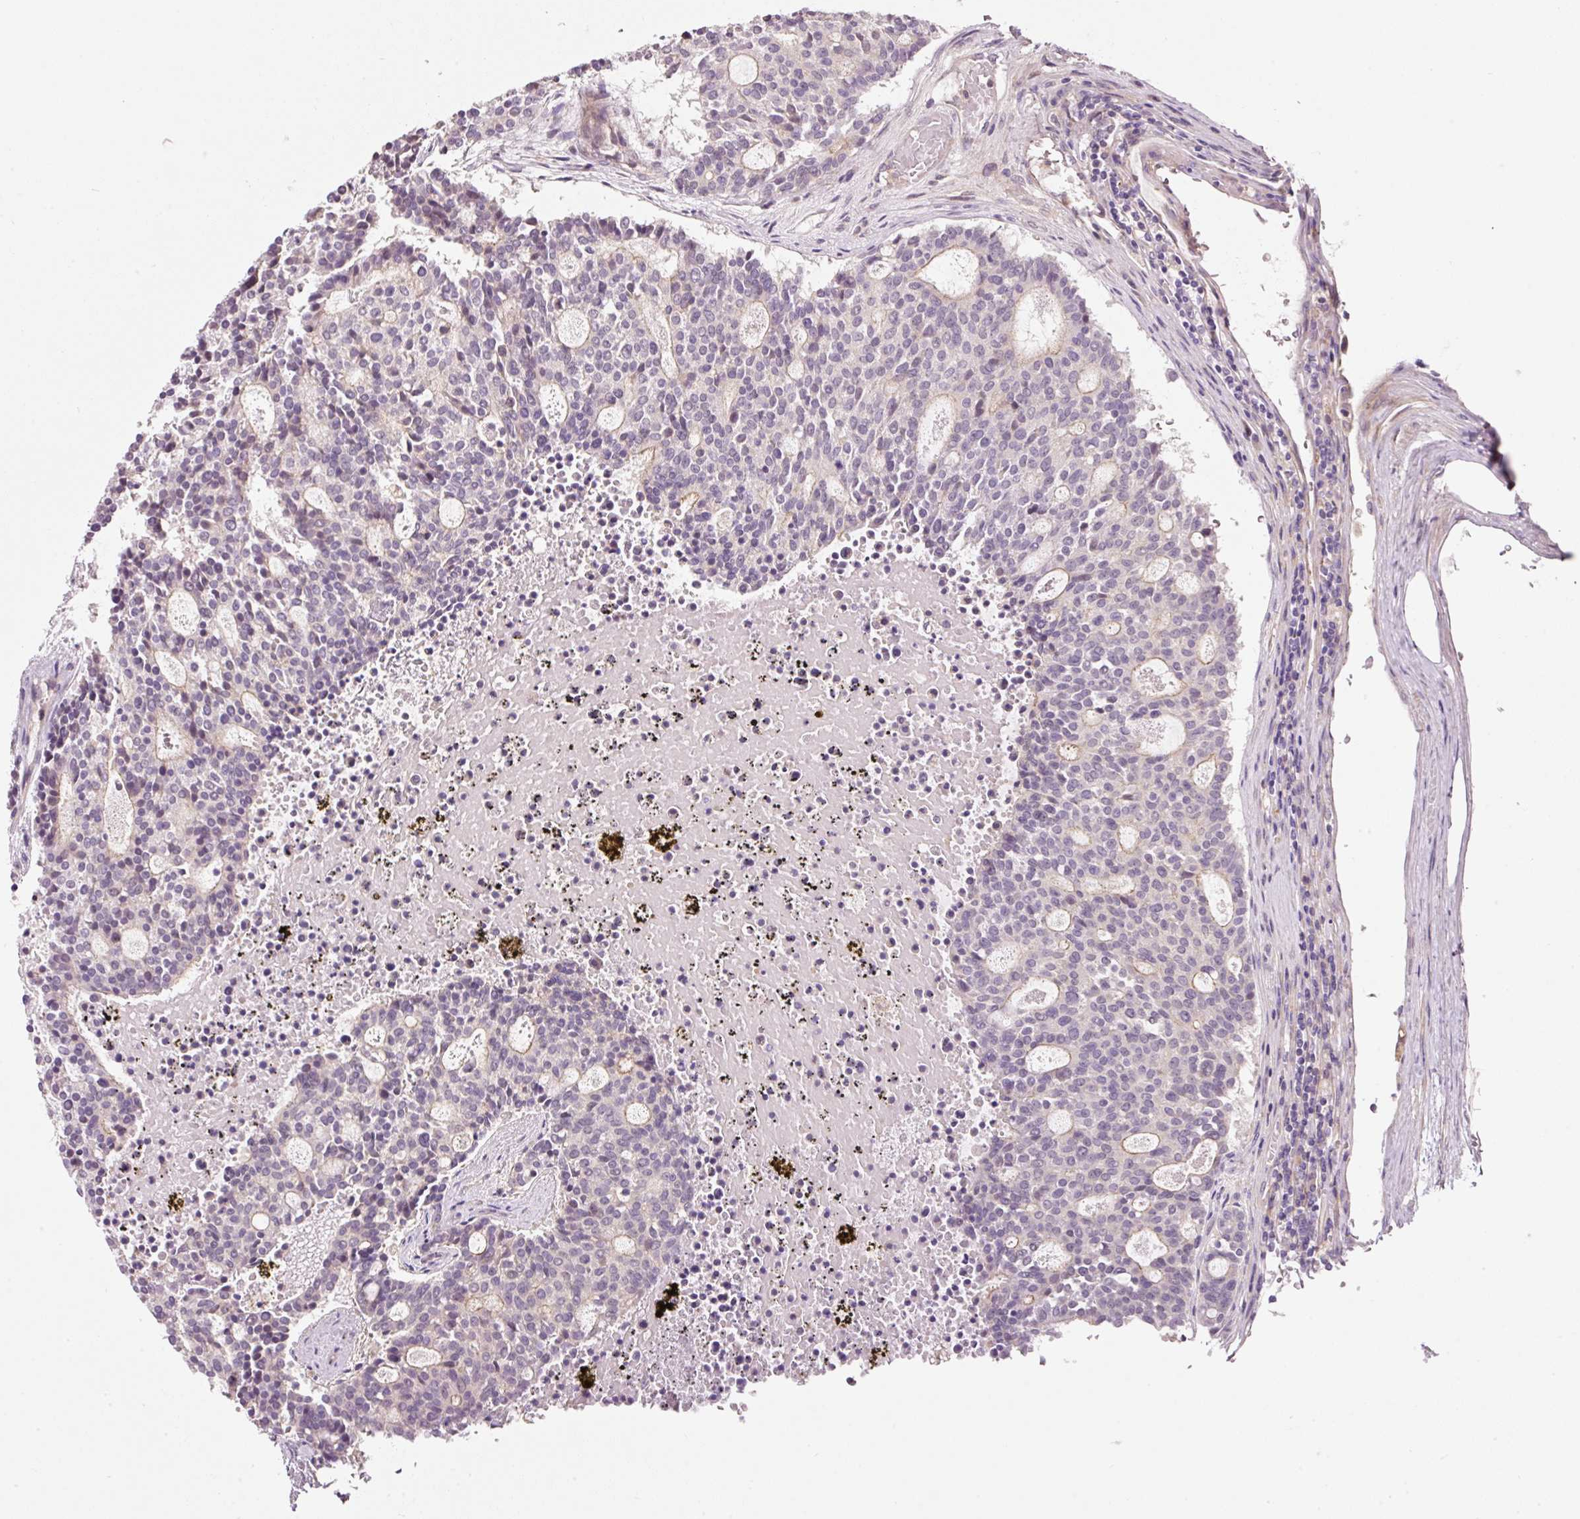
{"staining": {"intensity": "weak", "quantity": "<25%", "location": "cytoplasmic/membranous"}, "tissue": "carcinoid", "cell_type": "Tumor cells", "image_type": "cancer", "snomed": [{"axis": "morphology", "description": "Carcinoid, malignant, NOS"}, {"axis": "topography", "description": "Pancreas"}], "caption": "Tumor cells show no significant protein staining in malignant carcinoid. (DAB IHC, high magnification).", "gene": "TIRAP", "patient": {"sex": "female", "age": 54}}